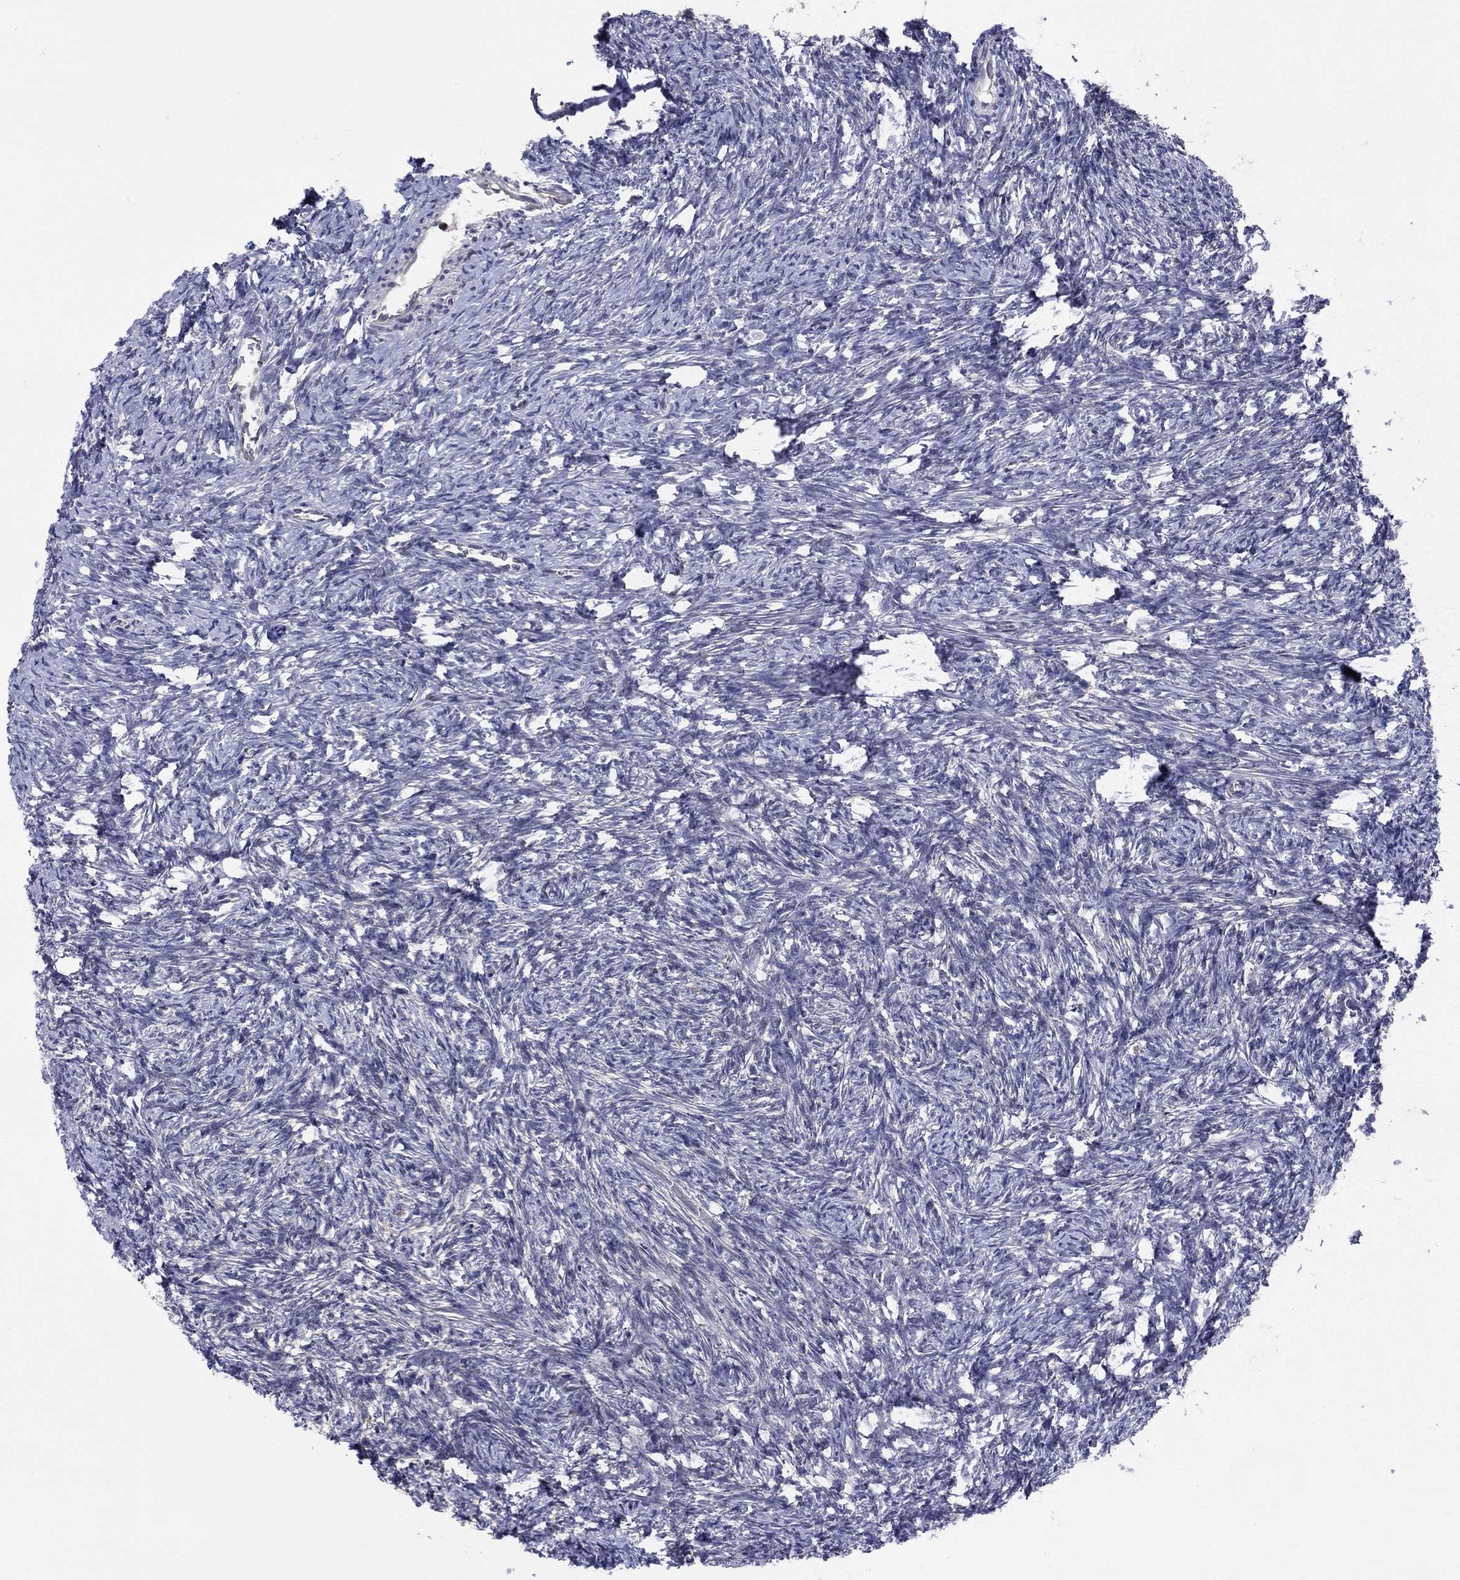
{"staining": {"intensity": "negative", "quantity": "none", "location": "none"}, "tissue": "ovary", "cell_type": "Follicle cells", "image_type": "normal", "snomed": [{"axis": "morphology", "description": "Normal tissue, NOS"}, {"axis": "topography", "description": "Ovary"}], "caption": "This is a histopathology image of IHC staining of unremarkable ovary, which shows no expression in follicle cells. (Brightfield microscopy of DAB (3,3'-diaminobenzidine) immunohistochemistry (IHC) at high magnification).", "gene": "ZNHIT3", "patient": {"sex": "female", "age": 39}}